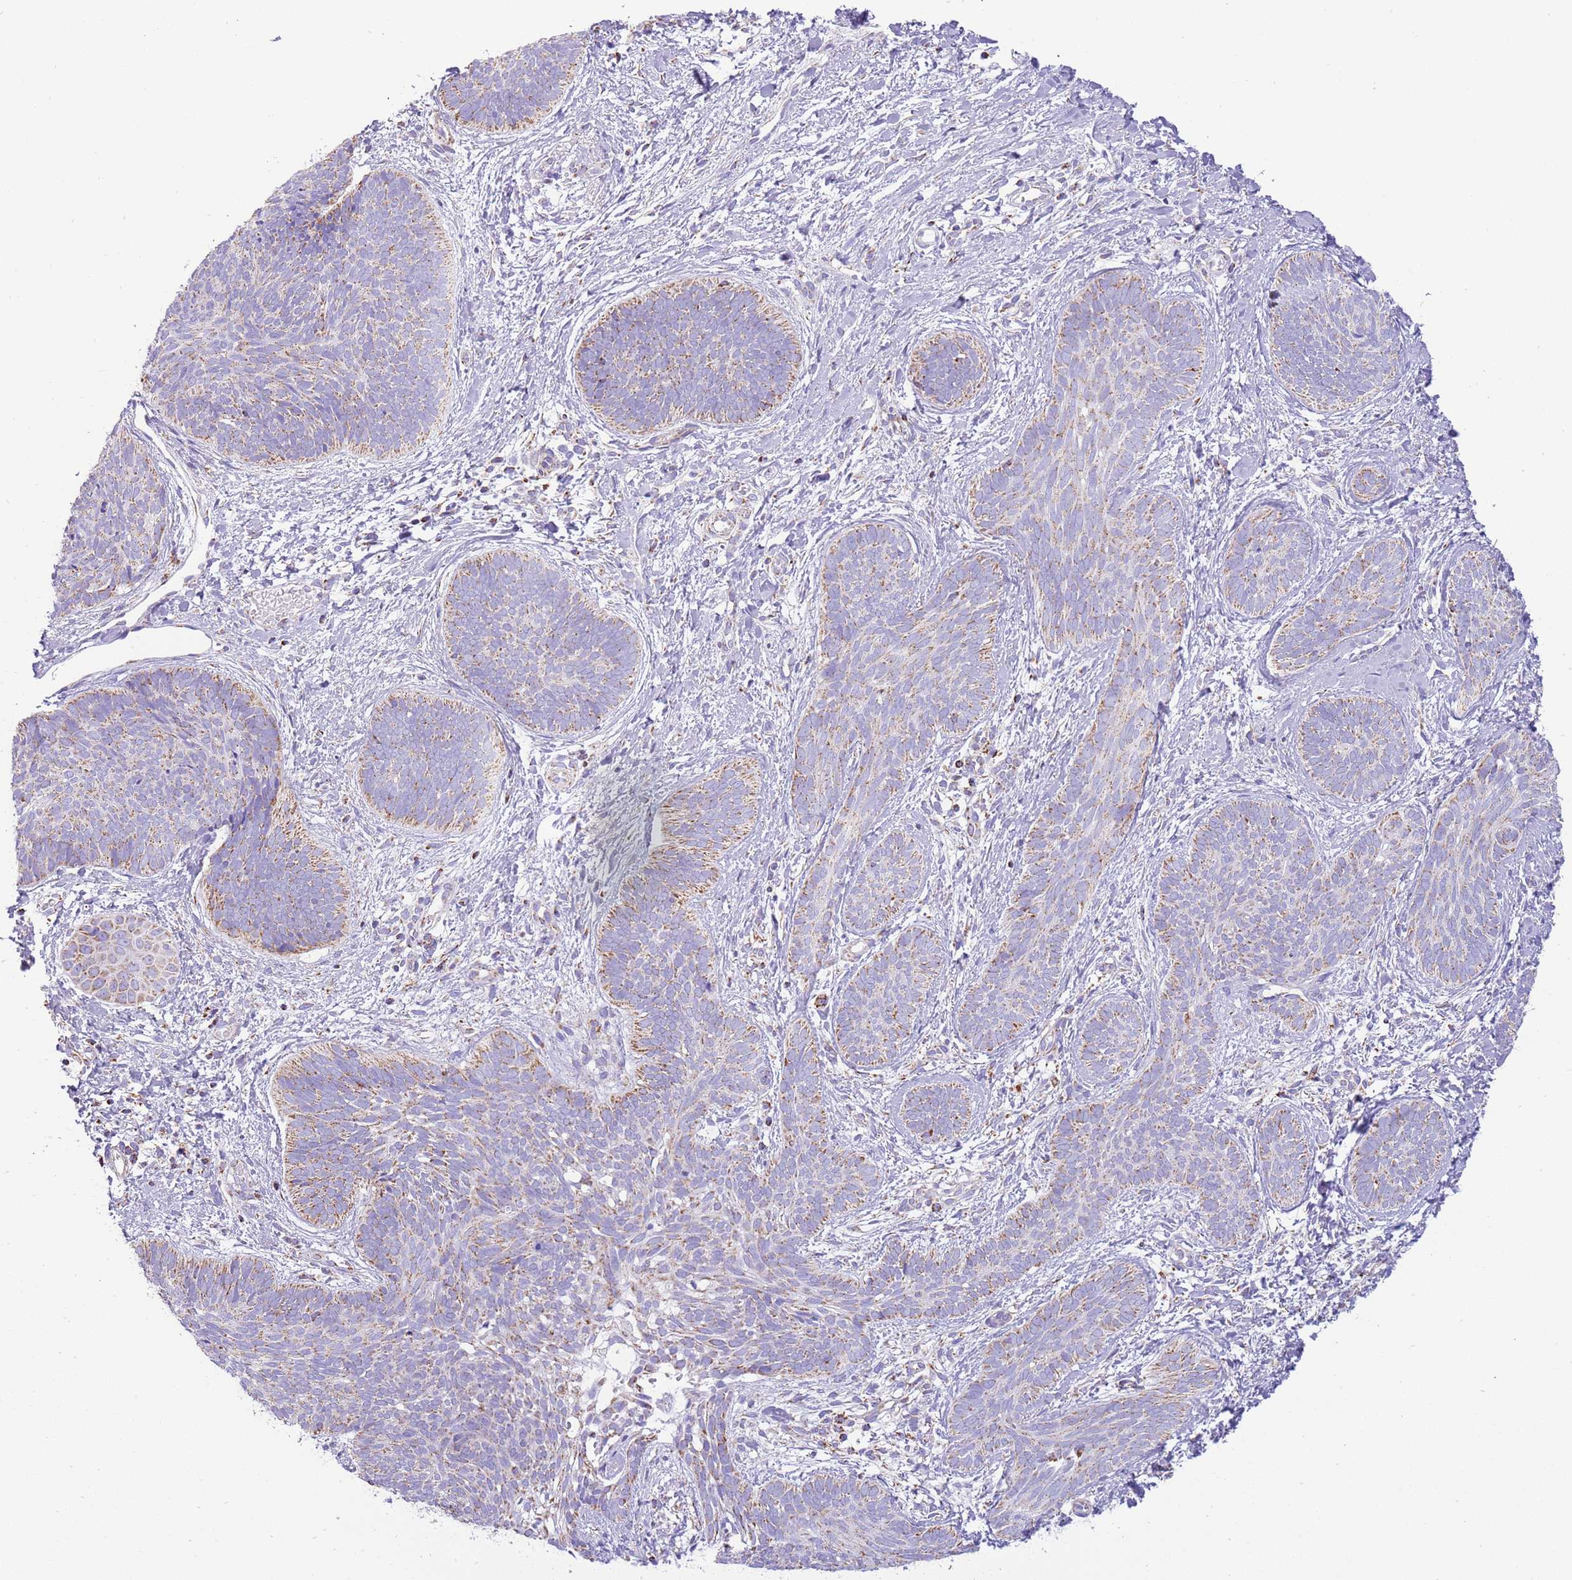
{"staining": {"intensity": "moderate", "quantity": "<25%", "location": "cytoplasmic/membranous"}, "tissue": "skin cancer", "cell_type": "Tumor cells", "image_type": "cancer", "snomed": [{"axis": "morphology", "description": "Basal cell carcinoma"}, {"axis": "topography", "description": "Skin"}], "caption": "Immunohistochemical staining of human skin cancer (basal cell carcinoma) demonstrates low levels of moderate cytoplasmic/membranous protein staining in approximately <25% of tumor cells.", "gene": "SUCLG2", "patient": {"sex": "female", "age": 81}}